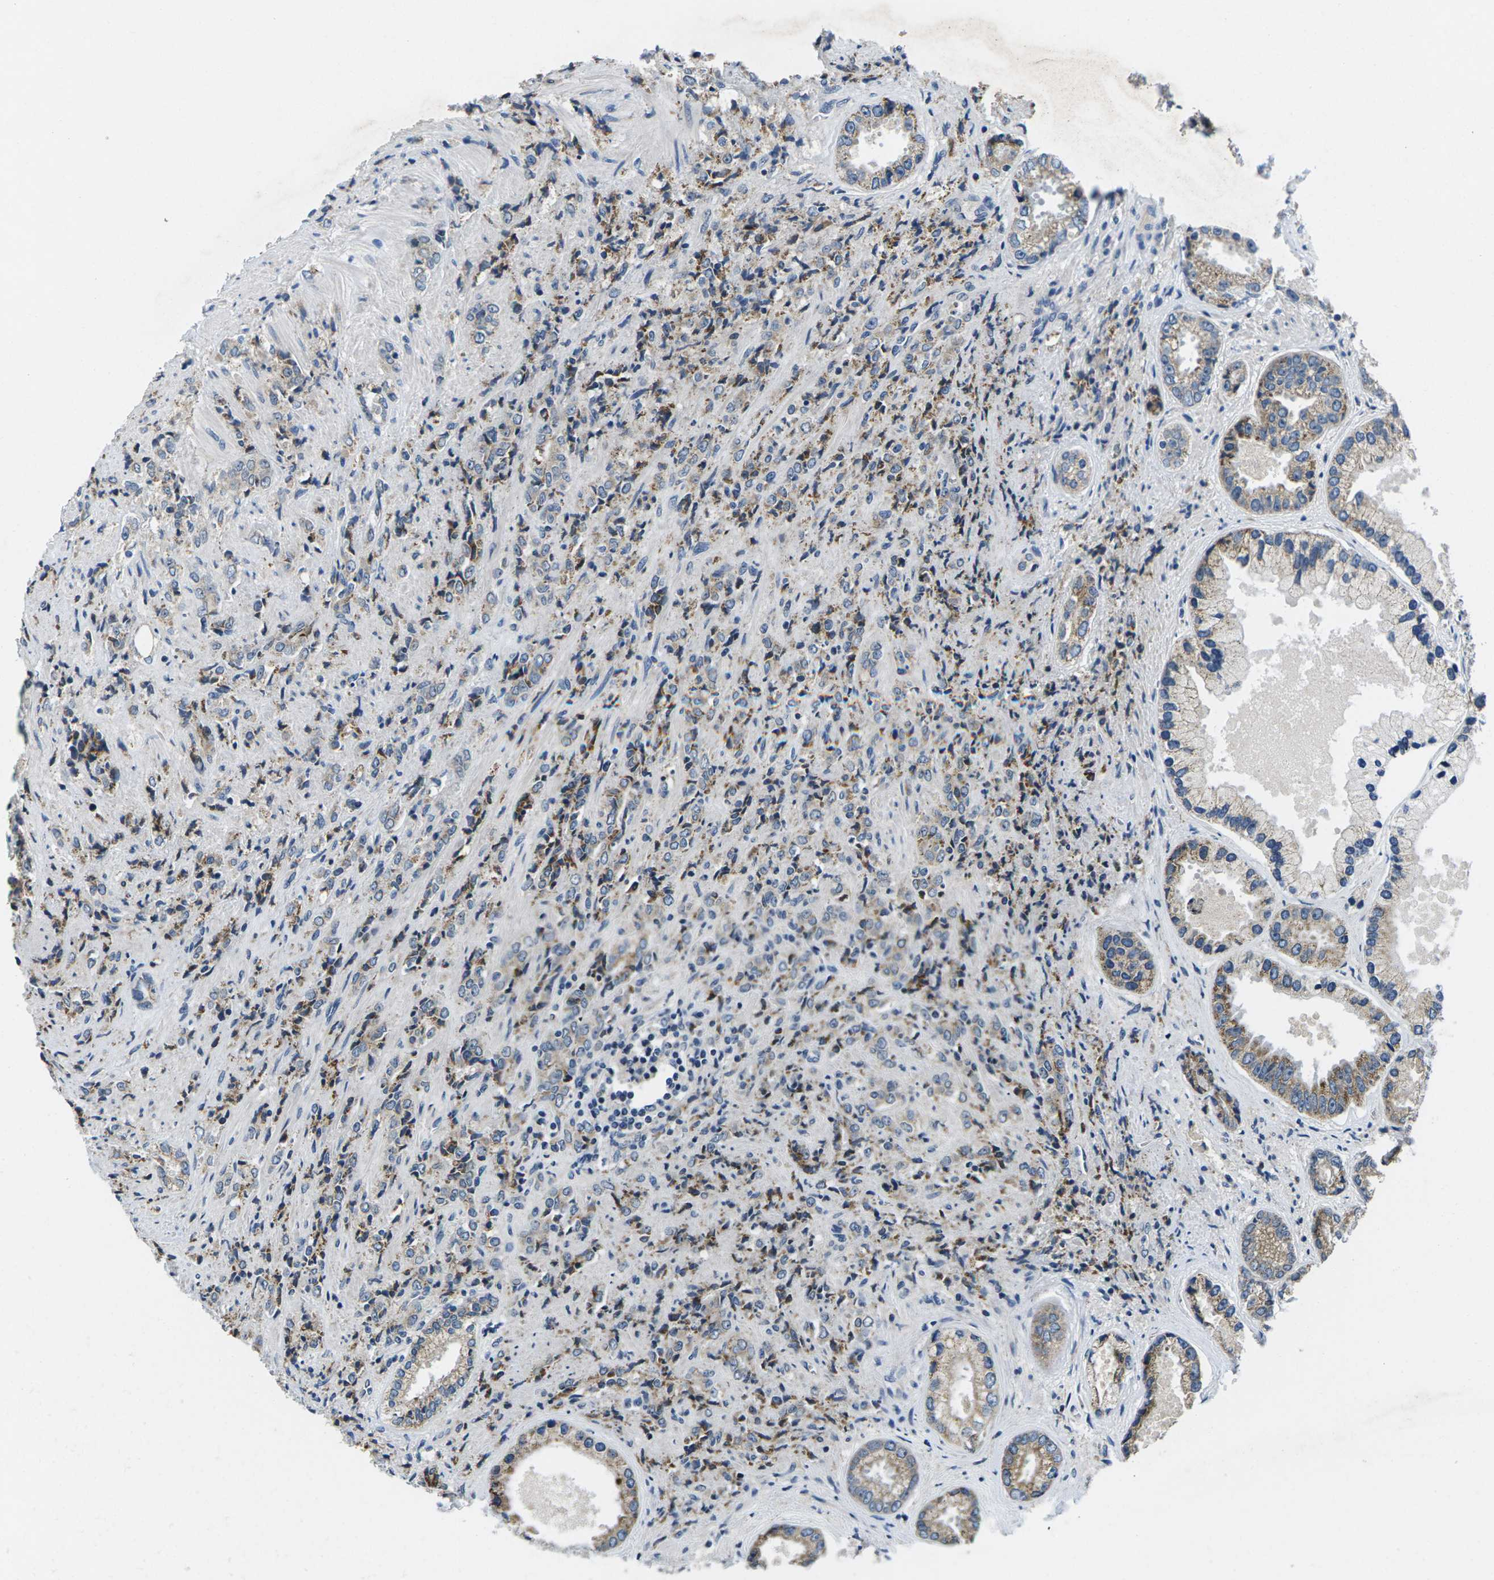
{"staining": {"intensity": "weak", "quantity": "25%-75%", "location": "cytoplasmic/membranous"}, "tissue": "prostate cancer", "cell_type": "Tumor cells", "image_type": "cancer", "snomed": [{"axis": "morphology", "description": "Adenocarcinoma, High grade"}, {"axis": "topography", "description": "Prostate"}], "caption": "A micrograph of high-grade adenocarcinoma (prostate) stained for a protein displays weak cytoplasmic/membranous brown staining in tumor cells. The staining was performed using DAB (3,3'-diaminobenzidine) to visualize the protein expression in brown, while the nuclei were stained in blue with hematoxylin (Magnification: 20x).", "gene": "ERGIC3", "patient": {"sex": "male", "age": 61}}